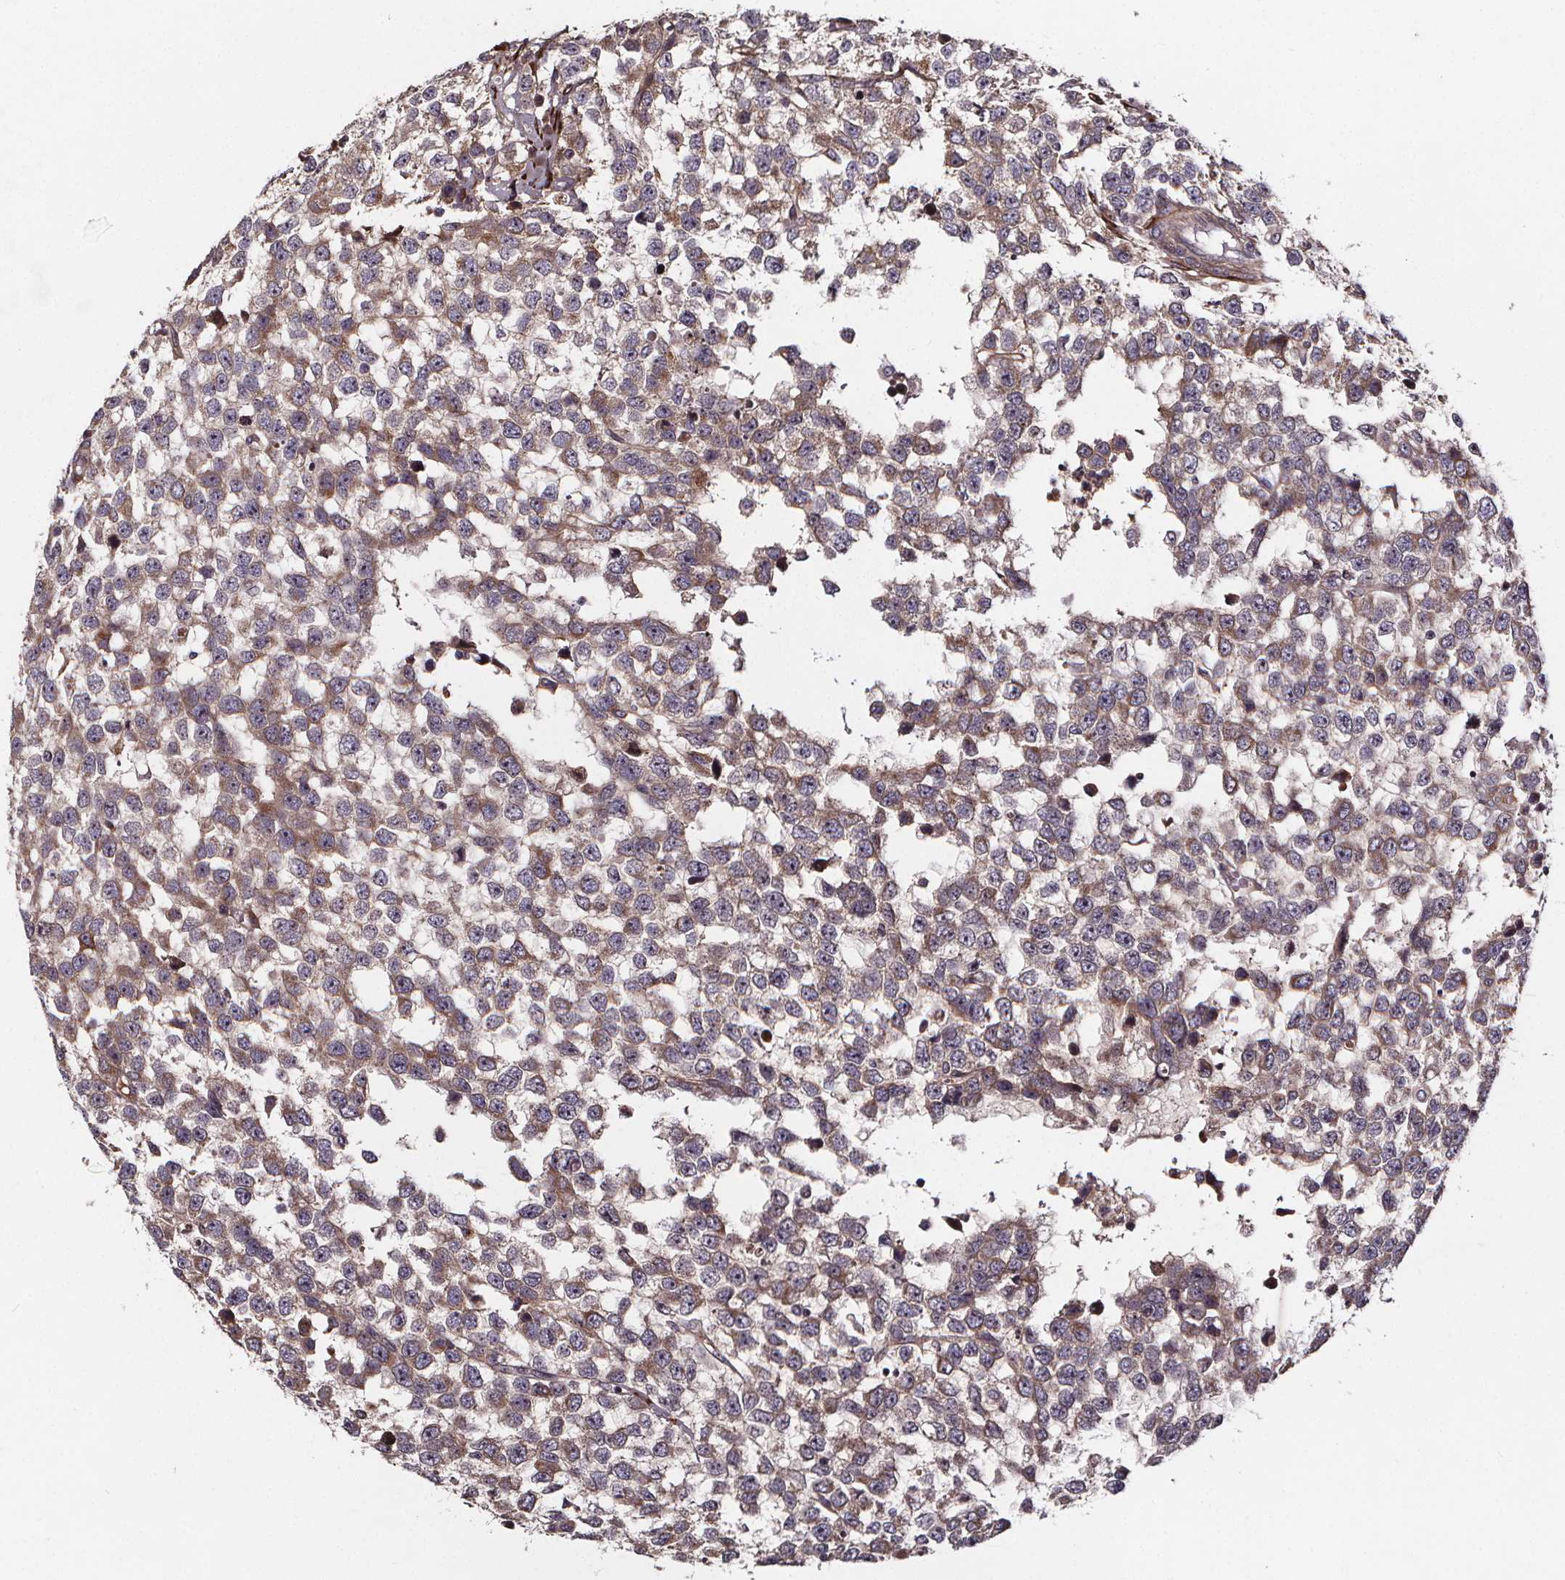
{"staining": {"intensity": "weak", "quantity": ">75%", "location": "cytoplasmic/membranous"}, "tissue": "testis cancer", "cell_type": "Tumor cells", "image_type": "cancer", "snomed": [{"axis": "morphology", "description": "Seminoma, NOS"}, {"axis": "topography", "description": "Testis"}], "caption": "IHC micrograph of neoplastic tissue: human testis cancer (seminoma) stained using immunohistochemistry (IHC) exhibits low levels of weak protein expression localized specifically in the cytoplasmic/membranous of tumor cells, appearing as a cytoplasmic/membranous brown color.", "gene": "AEBP1", "patient": {"sex": "male", "age": 34}}